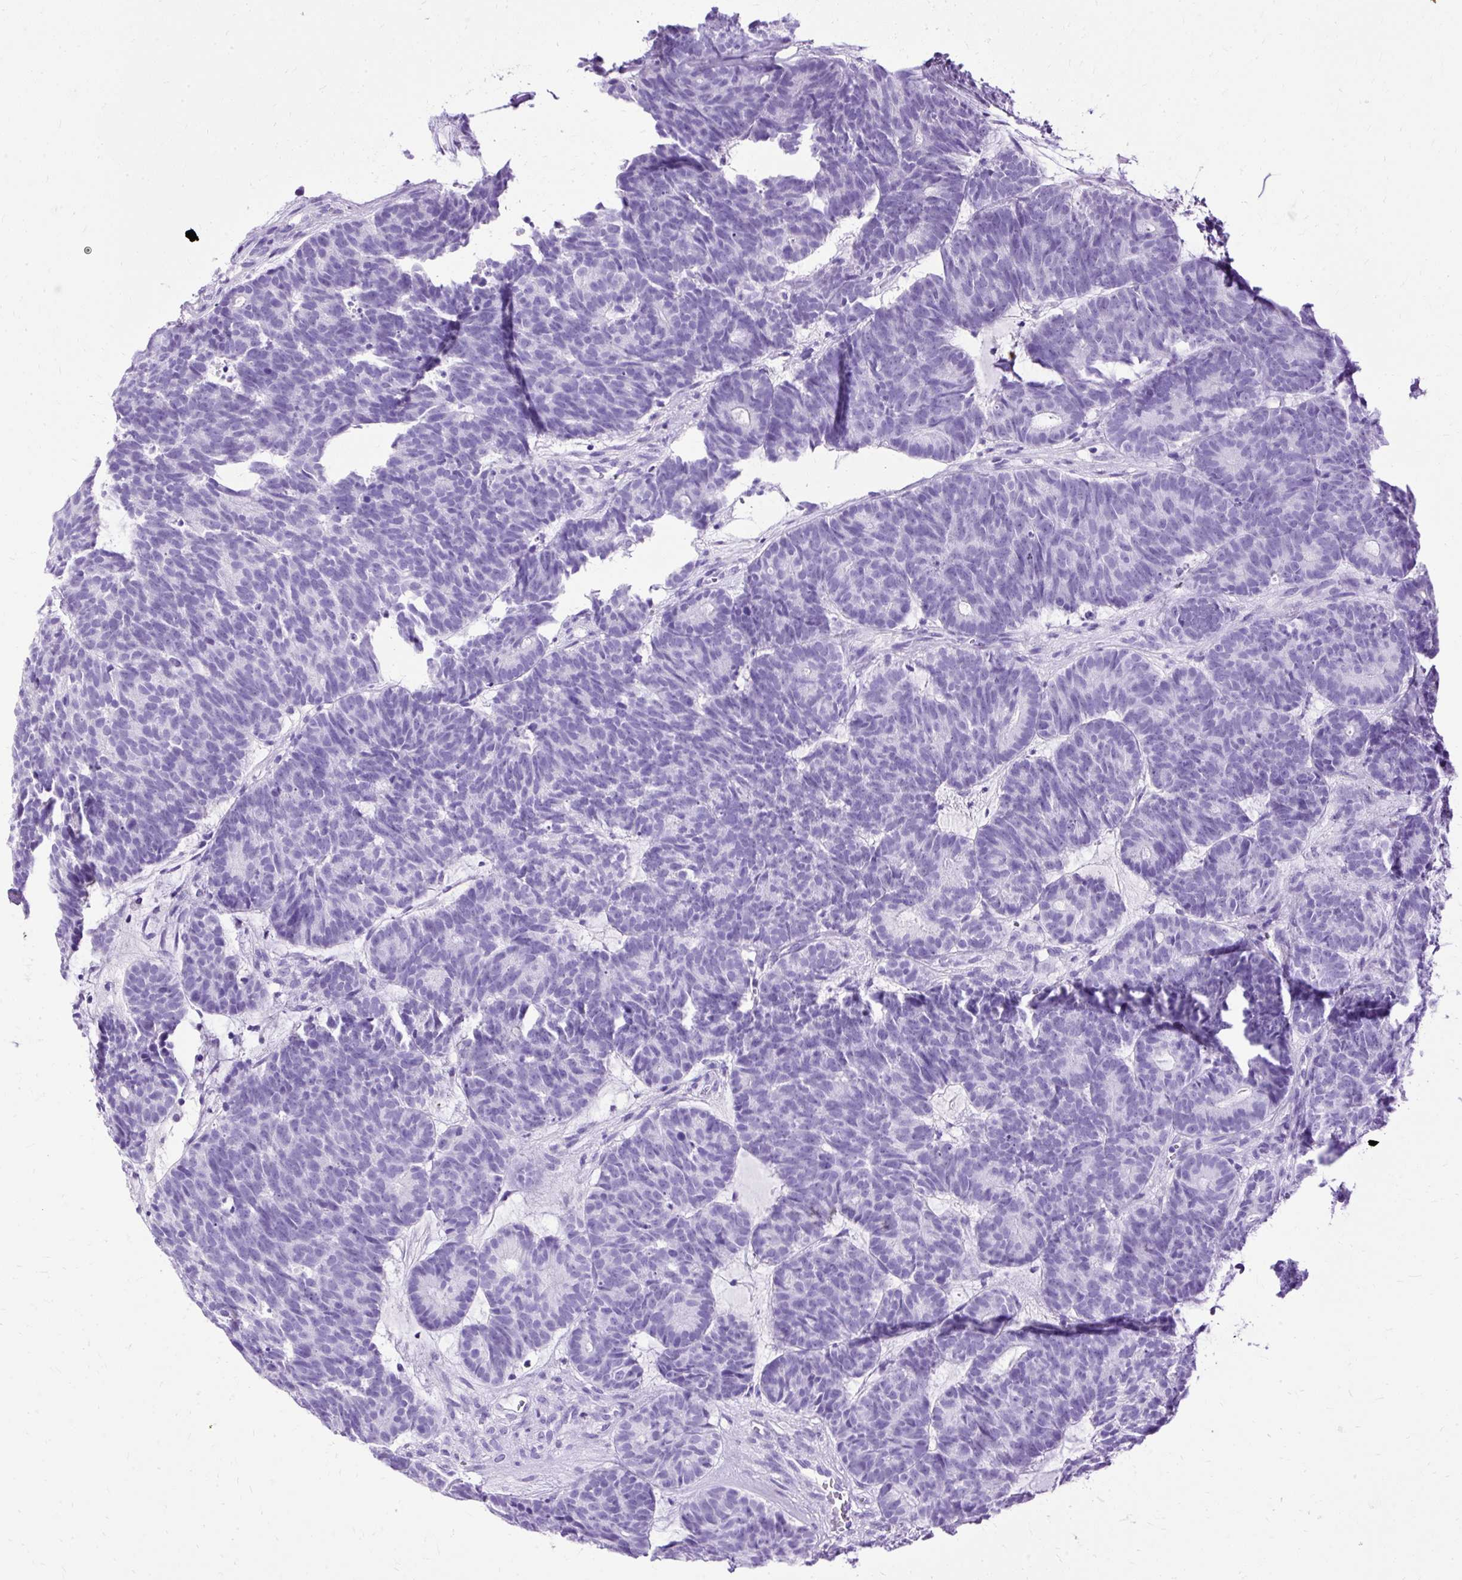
{"staining": {"intensity": "negative", "quantity": "none", "location": "none"}, "tissue": "head and neck cancer", "cell_type": "Tumor cells", "image_type": "cancer", "snomed": [{"axis": "morphology", "description": "Adenocarcinoma, NOS"}, {"axis": "topography", "description": "Head-Neck"}], "caption": "IHC image of neoplastic tissue: human head and neck cancer stained with DAB exhibits no significant protein positivity in tumor cells.", "gene": "SLC8A2", "patient": {"sex": "female", "age": 81}}